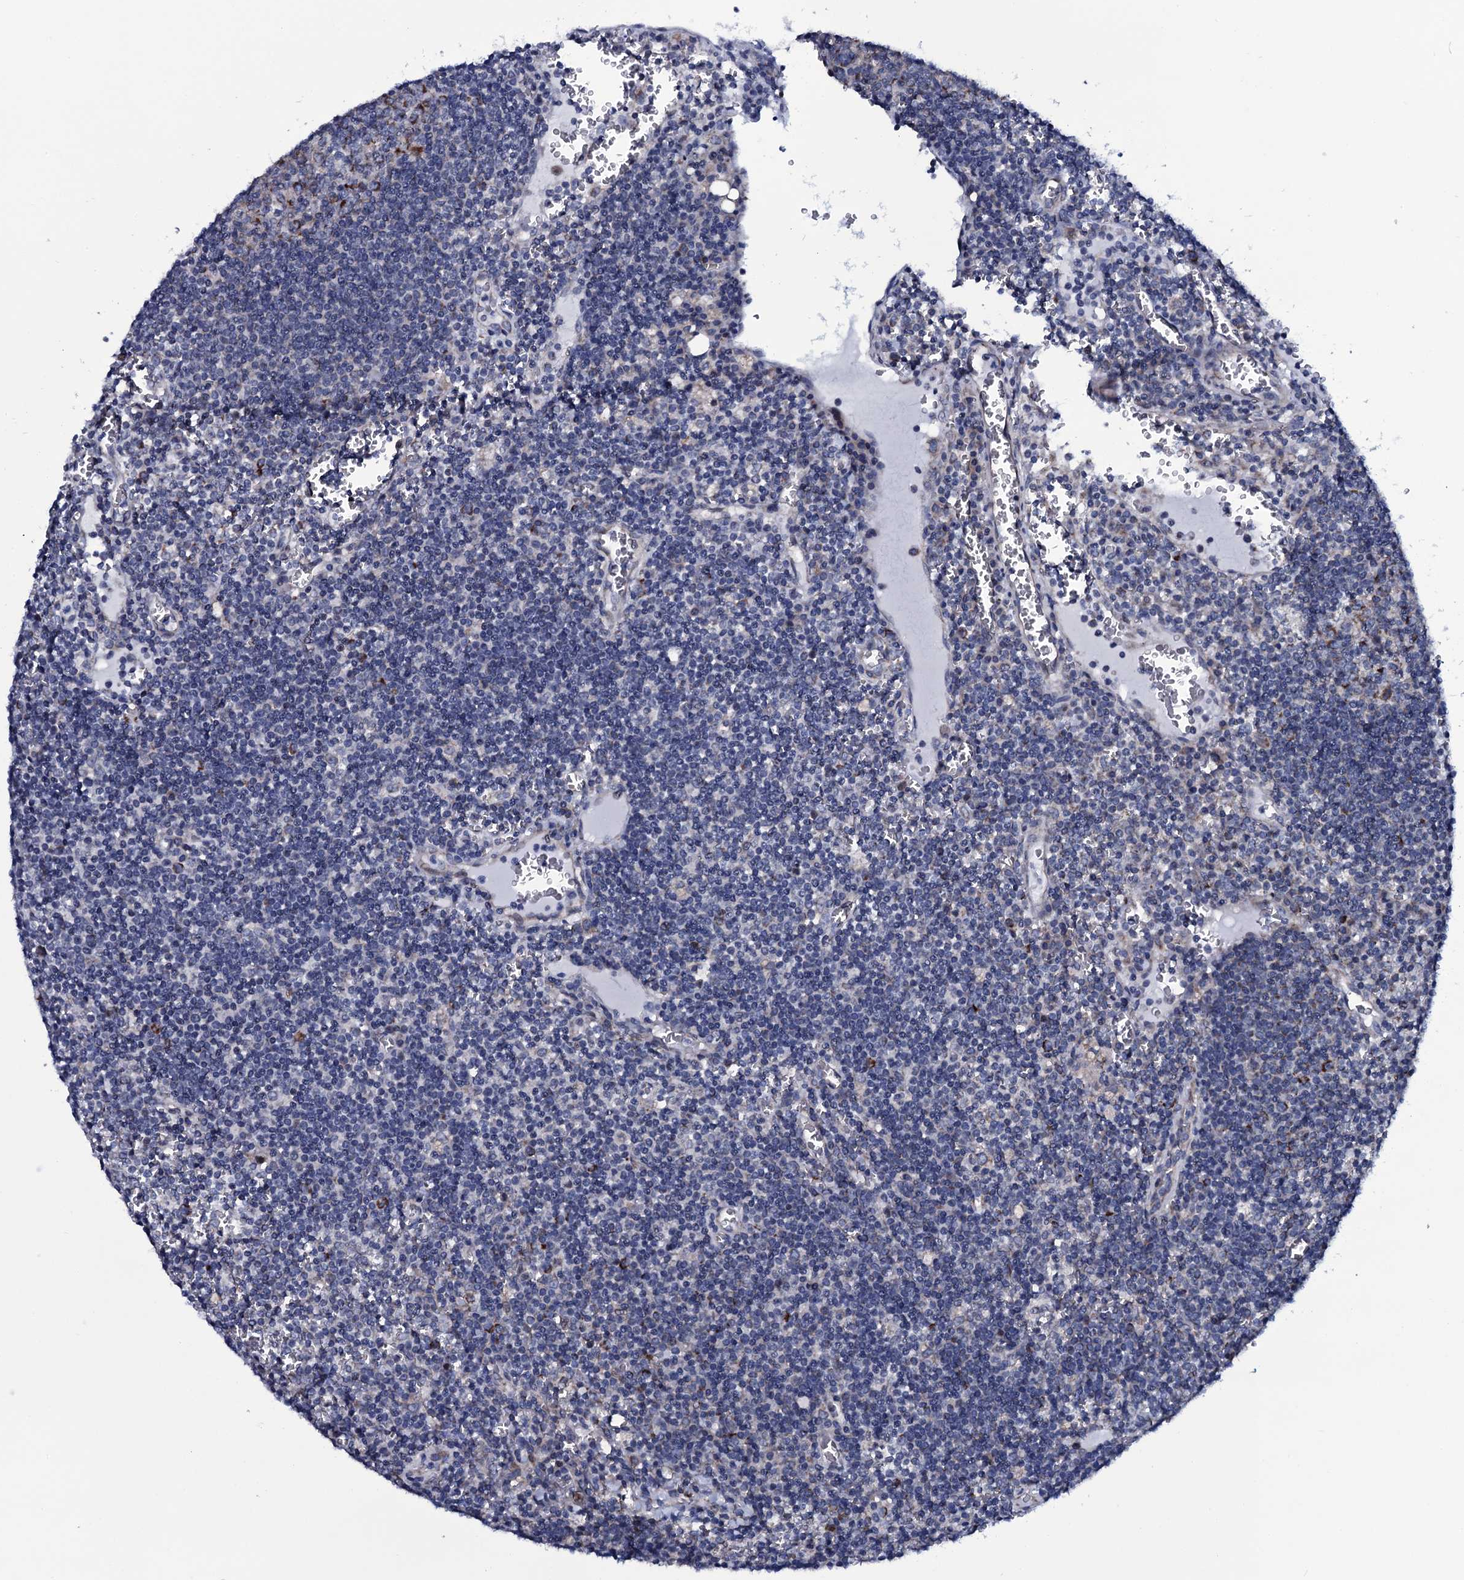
{"staining": {"intensity": "moderate", "quantity": "<25%", "location": "cytoplasmic/membranous"}, "tissue": "lymph node", "cell_type": "Germinal center cells", "image_type": "normal", "snomed": [{"axis": "morphology", "description": "Normal tissue, NOS"}, {"axis": "topography", "description": "Lymph node"}], "caption": "Moderate cytoplasmic/membranous expression is seen in approximately <25% of germinal center cells in benign lymph node.", "gene": "WIPF3", "patient": {"sex": "female", "age": 73}}